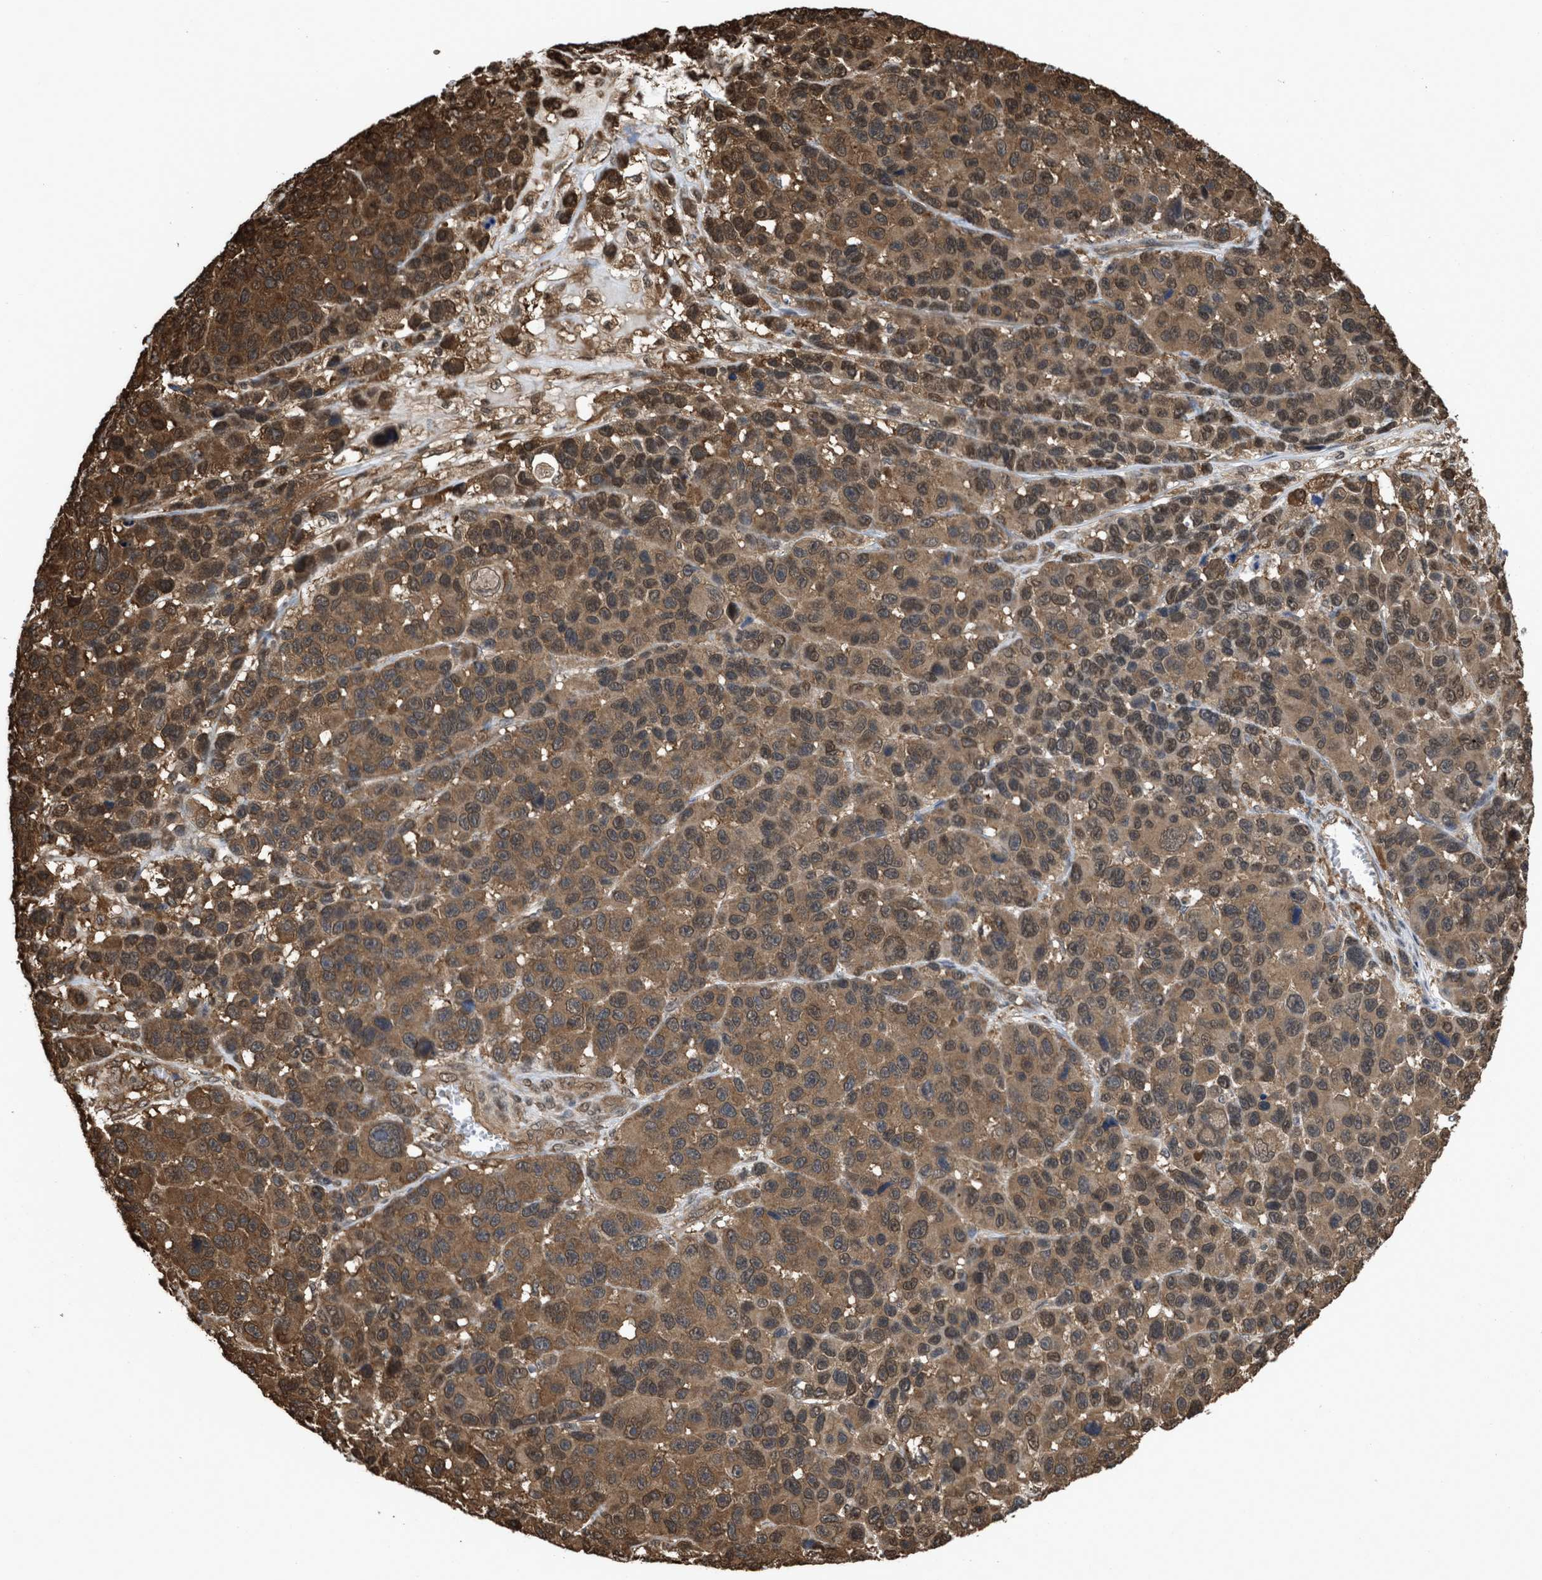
{"staining": {"intensity": "moderate", "quantity": ">75%", "location": "cytoplasmic/membranous,nuclear"}, "tissue": "melanoma", "cell_type": "Tumor cells", "image_type": "cancer", "snomed": [{"axis": "morphology", "description": "Malignant melanoma, NOS"}, {"axis": "topography", "description": "Skin"}], "caption": "Human malignant melanoma stained for a protein (brown) shows moderate cytoplasmic/membranous and nuclear positive positivity in approximately >75% of tumor cells.", "gene": "YWHAG", "patient": {"sex": "male", "age": 53}}